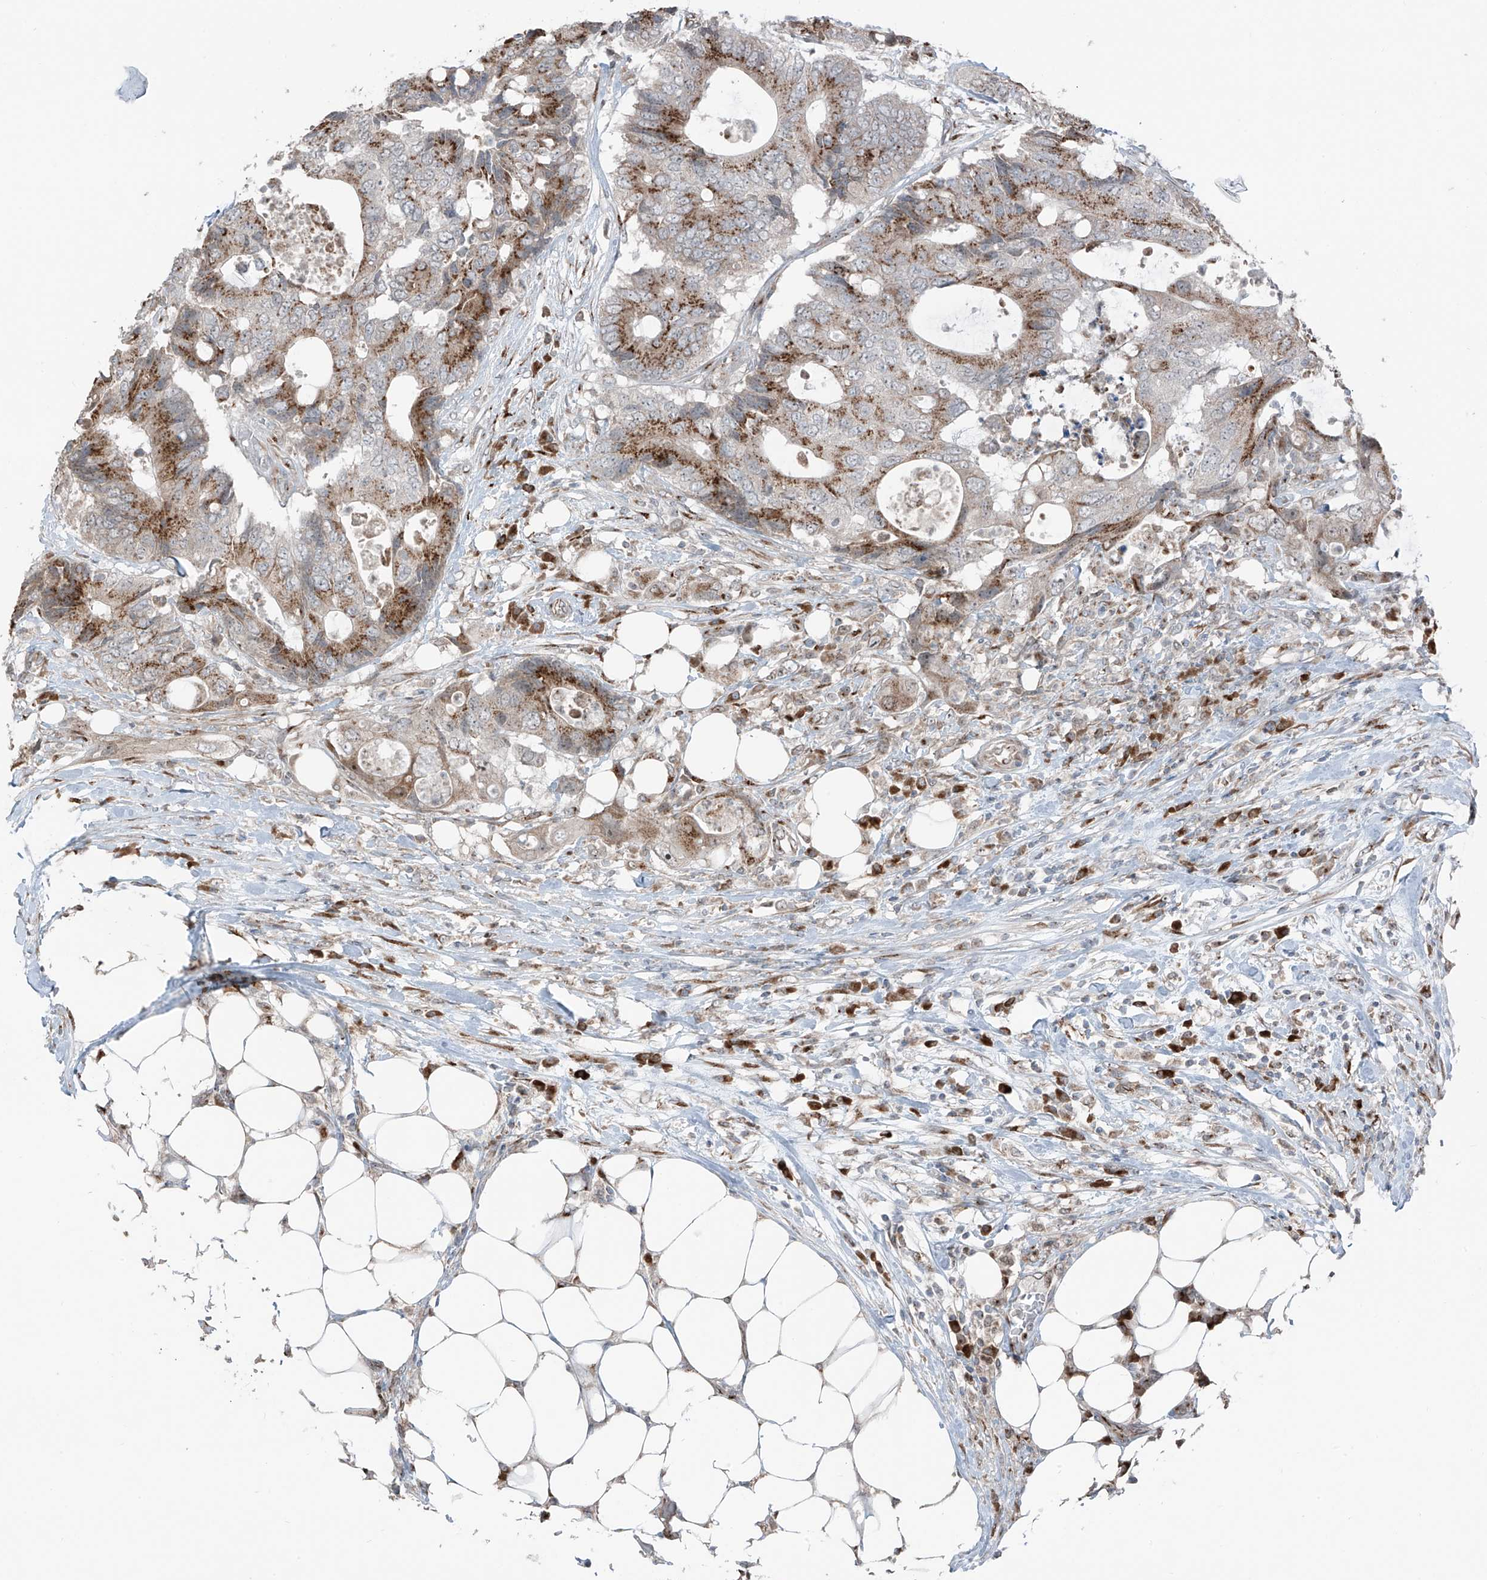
{"staining": {"intensity": "moderate", "quantity": ">75%", "location": "cytoplasmic/membranous"}, "tissue": "colorectal cancer", "cell_type": "Tumor cells", "image_type": "cancer", "snomed": [{"axis": "morphology", "description": "Adenocarcinoma, NOS"}, {"axis": "topography", "description": "Colon"}], "caption": "This micrograph exhibits IHC staining of human adenocarcinoma (colorectal), with medium moderate cytoplasmic/membranous staining in about >75% of tumor cells.", "gene": "ERLEC1", "patient": {"sex": "male", "age": 71}}